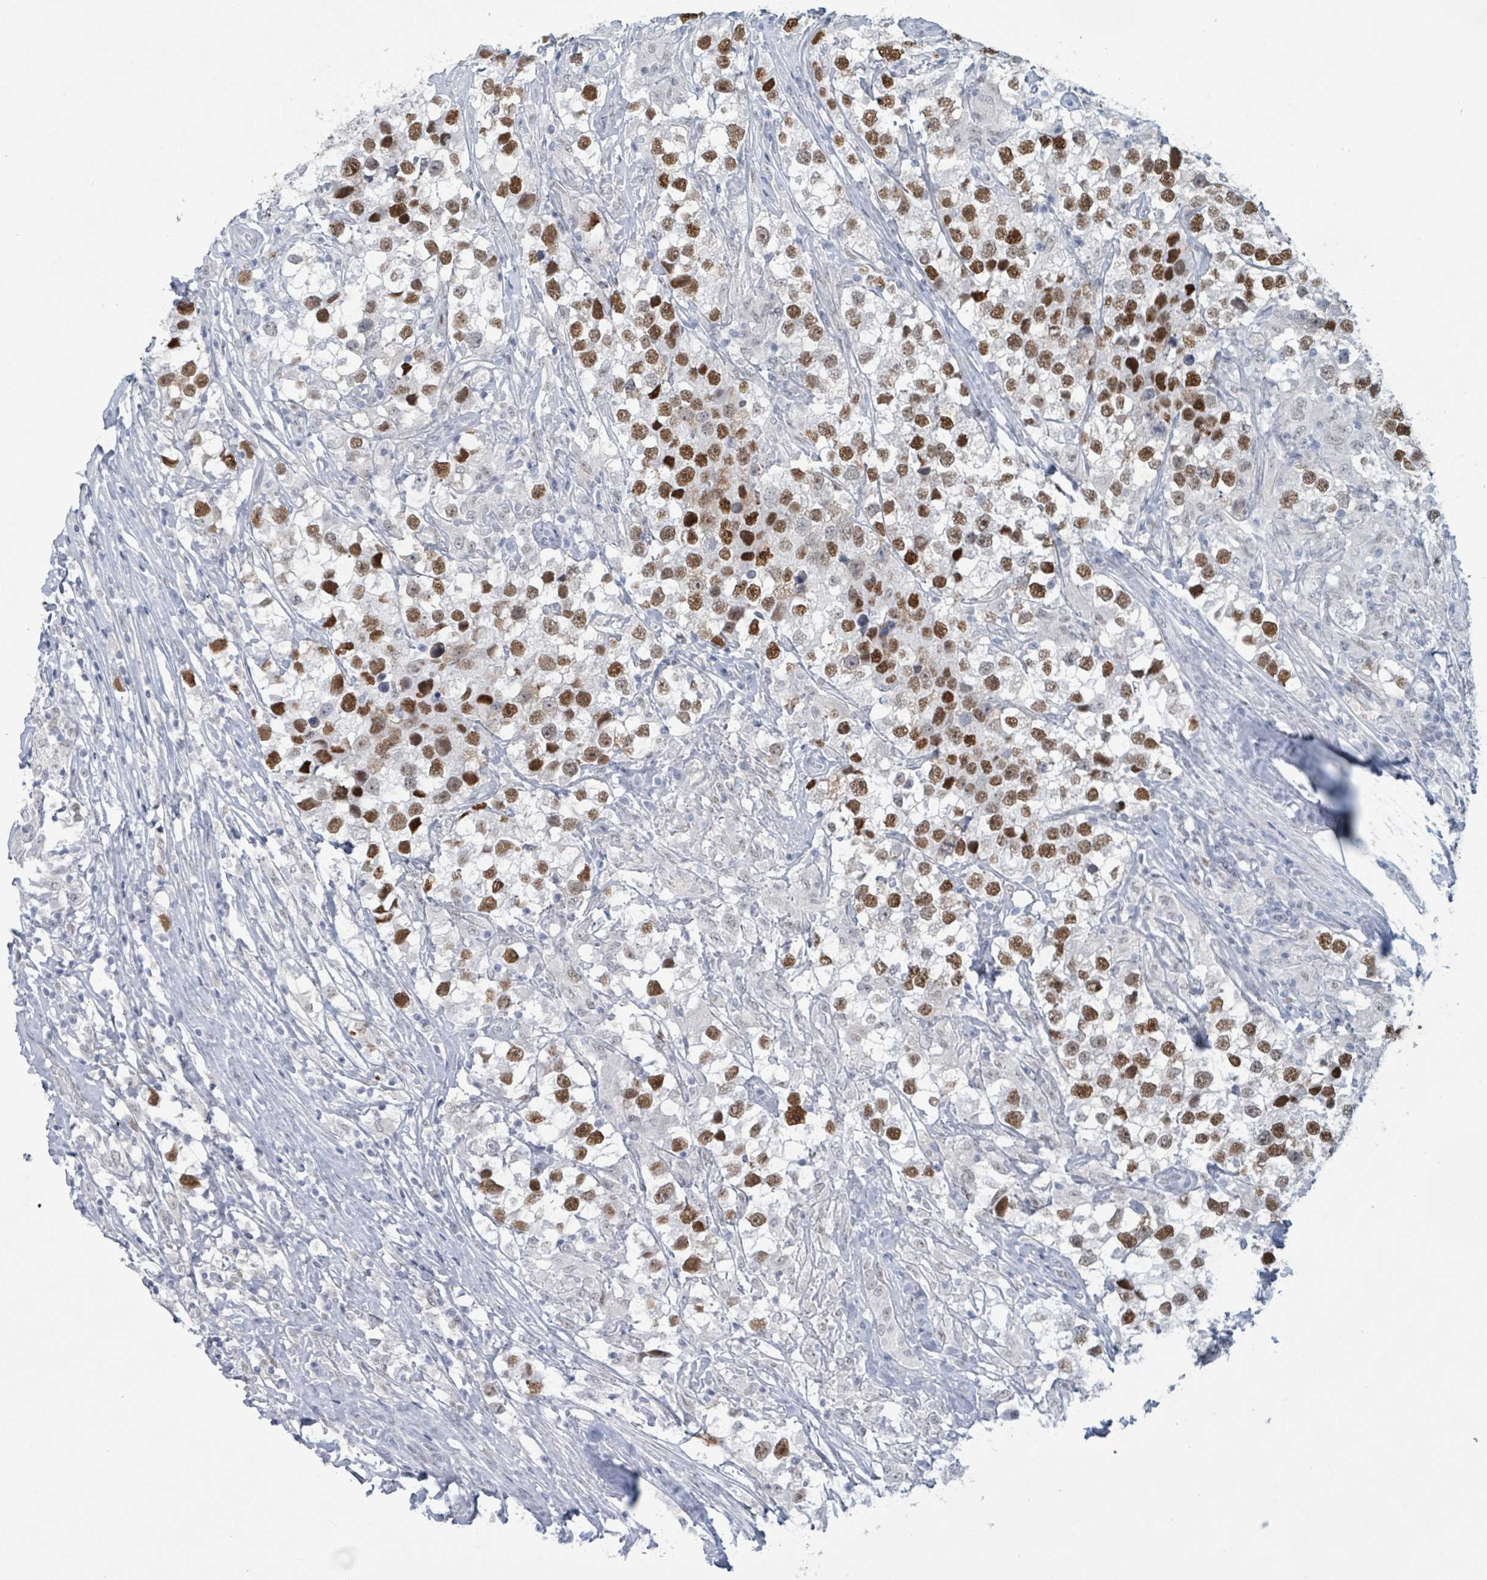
{"staining": {"intensity": "strong", "quantity": ">75%", "location": "nuclear"}, "tissue": "testis cancer", "cell_type": "Tumor cells", "image_type": "cancer", "snomed": [{"axis": "morphology", "description": "Seminoma, NOS"}, {"axis": "topography", "description": "Testis"}], "caption": "Brown immunohistochemical staining in testis seminoma exhibits strong nuclear expression in about >75% of tumor cells.", "gene": "CT45A5", "patient": {"sex": "male", "age": 46}}